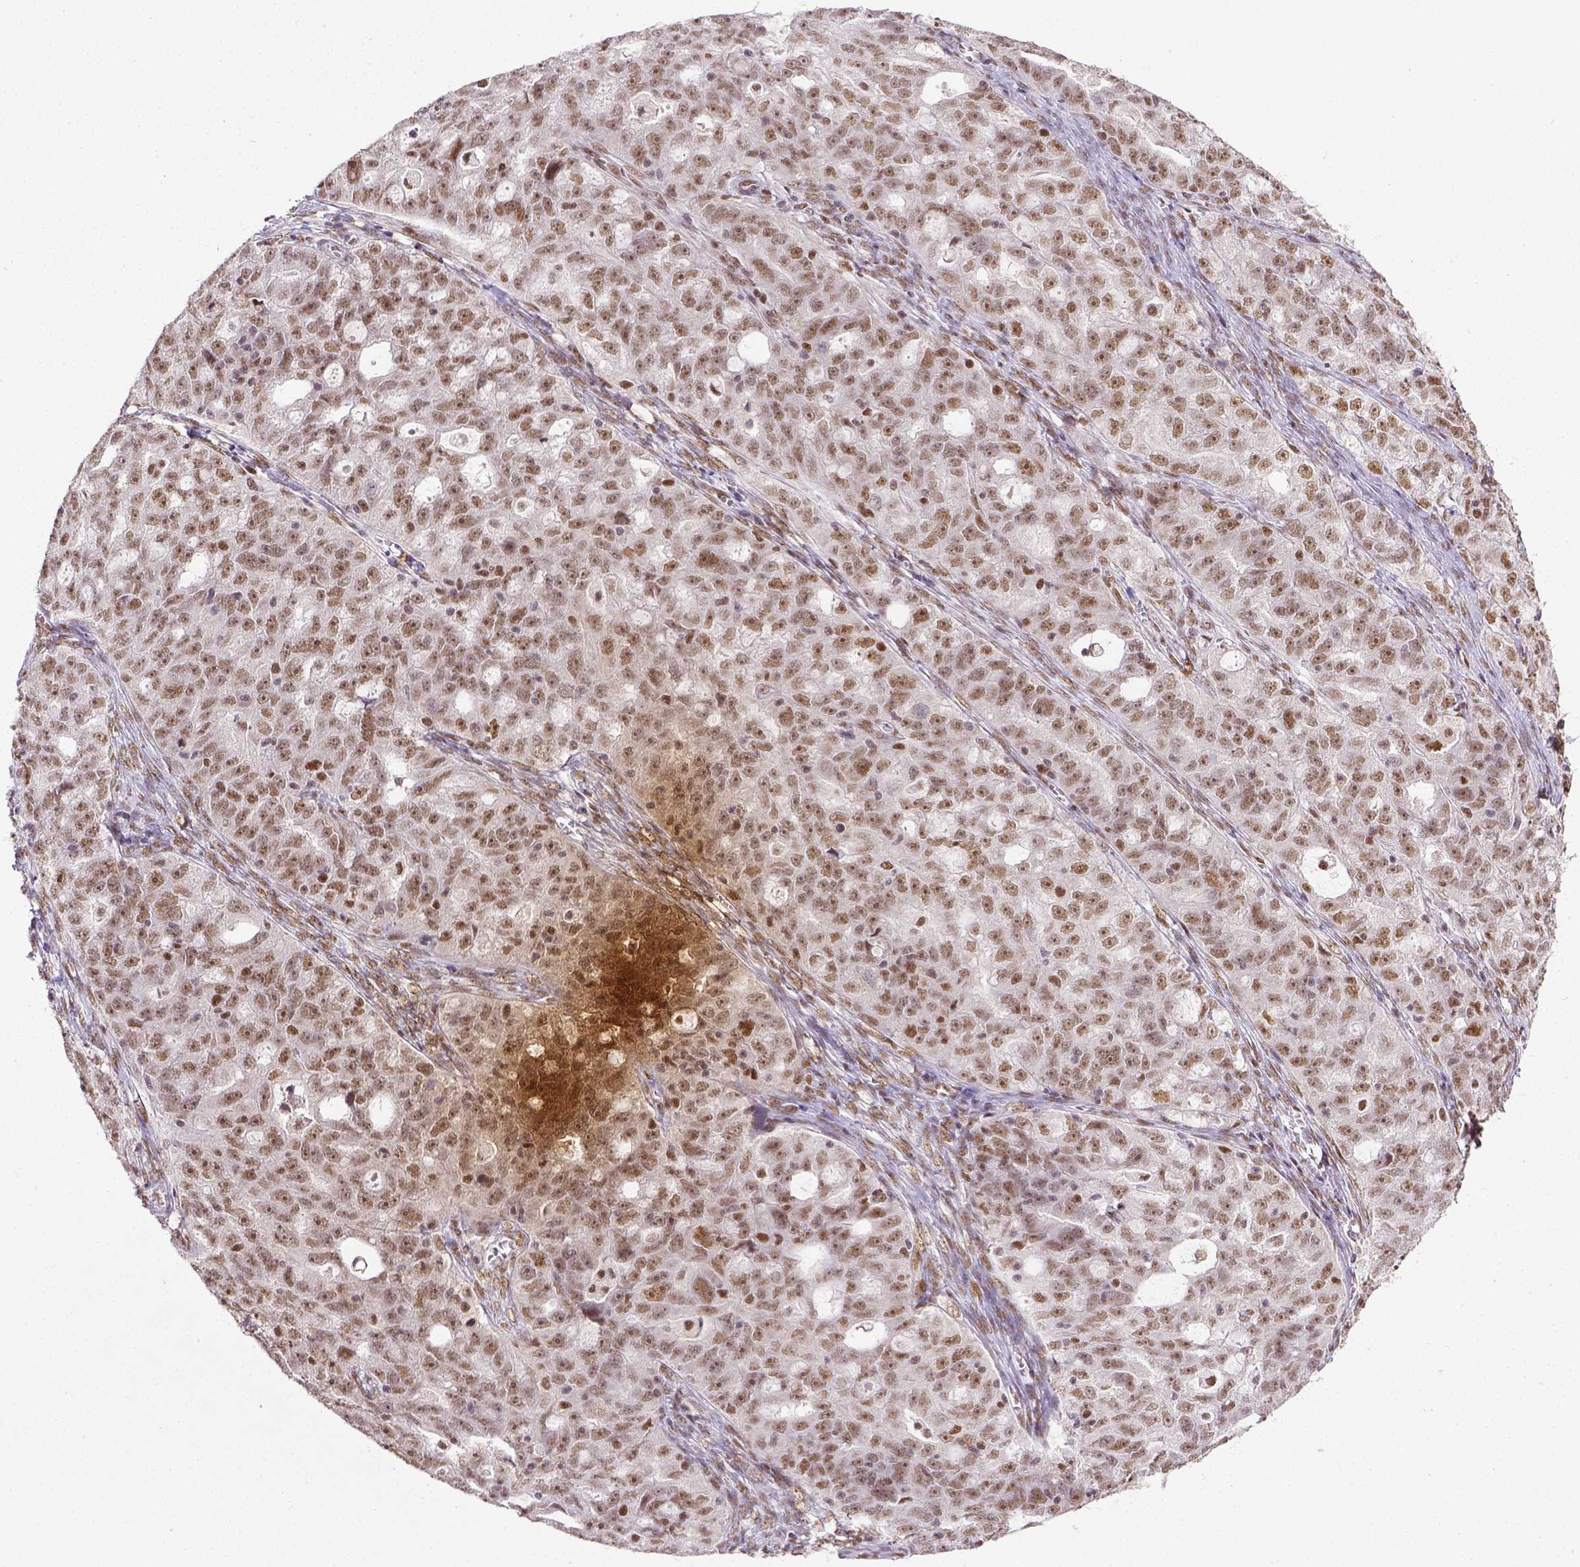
{"staining": {"intensity": "moderate", "quantity": ">75%", "location": "nuclear"}, "tissue": "ovarian cancer", "cell_type": "Tumor cells", "image_type": "cancer", "snomed": [{"axis": "morphology", "description": "Cystadenocarcinoma, serous, NOS"}, {"axis": "topography", "description": "Ovary"}], "caption": "Moderate nuclear protein positivity is seen in about >75% of tumor cells in serous cystadenocarcinoma (ovarian).", "gene": "ERCC1", "patient": {"sex": "female", "age": 51}}